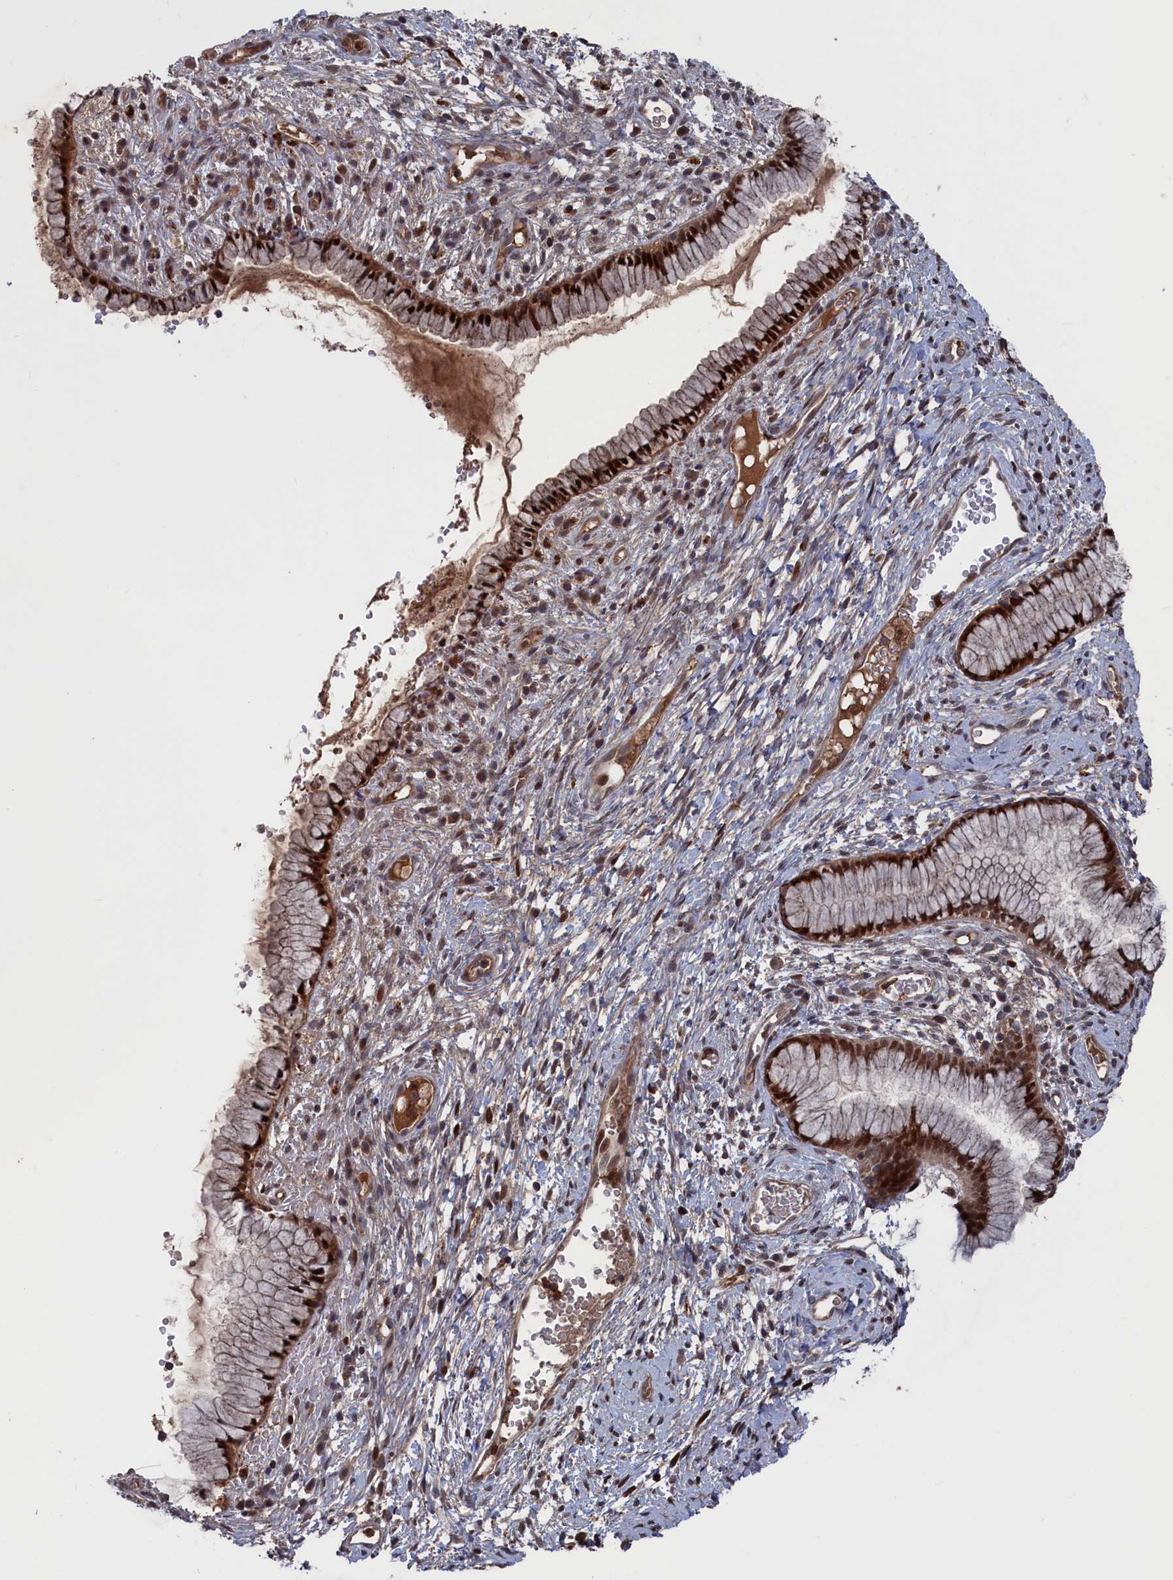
{"staining": {"intensity": "strong", "quantity": ">75%", "location": "cytoplasmic/membranous,nuclear"}, "tissue": "cervix", "cell_type": "Glandular cells", "image_type": "normal", "snomed": [{"axis": "morphology", "description": "Normal tissue, NOS"}, {"axis": "topography", "description": "Cervix"}], "caption": "This is an image of immunohistochemistry (IHC) staining of unremarkable cervix, which shows strong expression in the cytoplasmic/membranous,nuclear of glandular cells.", "gene": "PLA2G15", "patient": {"sex": "female", "age": 42}}